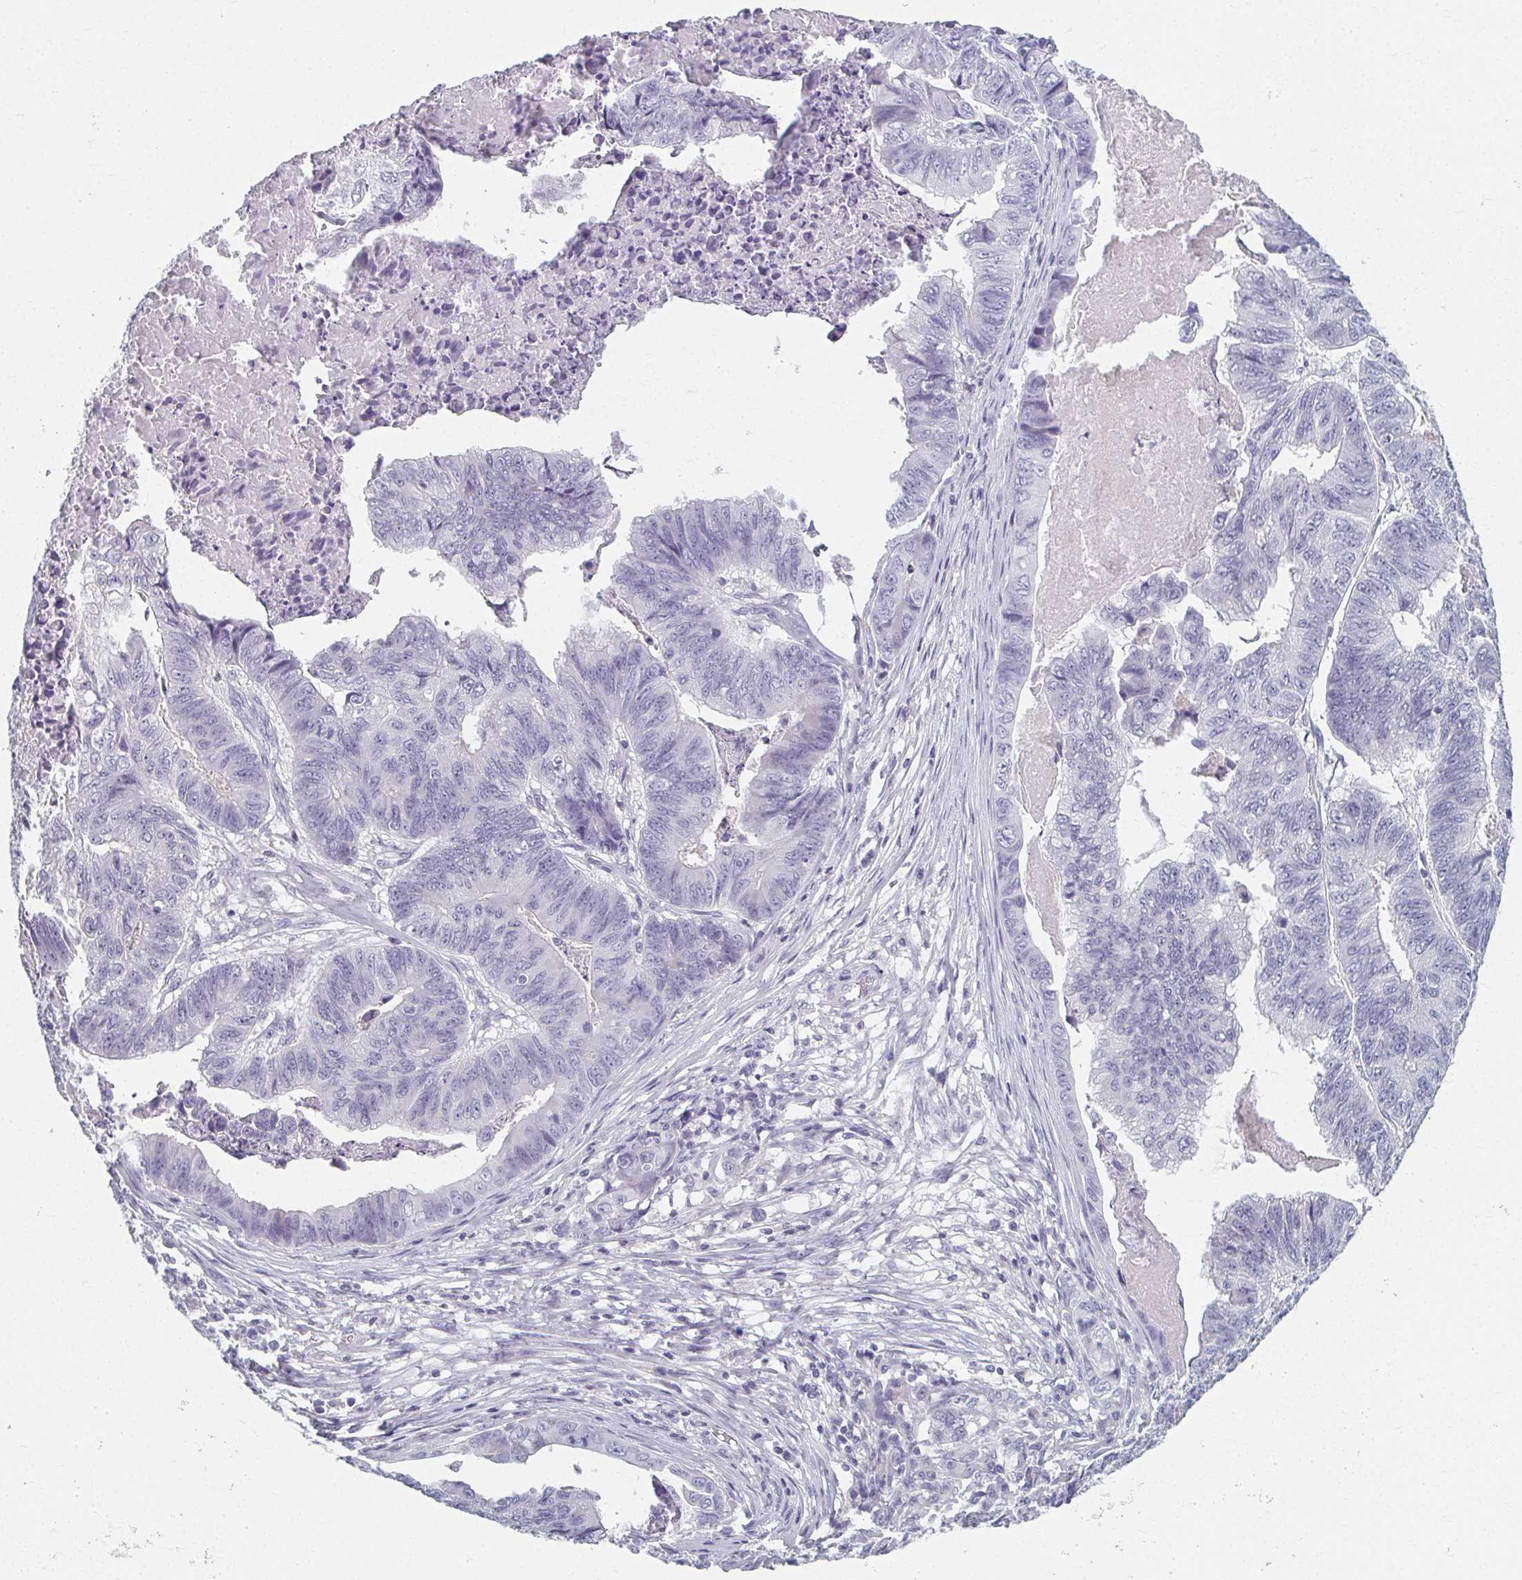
{"staining": {"intensity": "negative", "quantity": "none", "location": "none"}, "tissue": "stomach cancer", "cell_type": "Tumor cells", "image_type": "cancer", "snomed": [{"axis": "morphology", "description": "Adenocarcinoma, NOS"}, {"axis": "topography", "description": "Stomach, lower"}], "caption": "Immunohistochemistry photomicrograph of neoplastic tissue: human stomach cancer (adenocarcinoma) stained with DAB (3,3'-diaminobenzidine) displays no significant protein positivity in tumor cells. (DAB immunohistochemistry (IHC) with hematoxylin counter stain).", "gene": "CAMKV", "patient": {"sex": "male", "age": 77}}